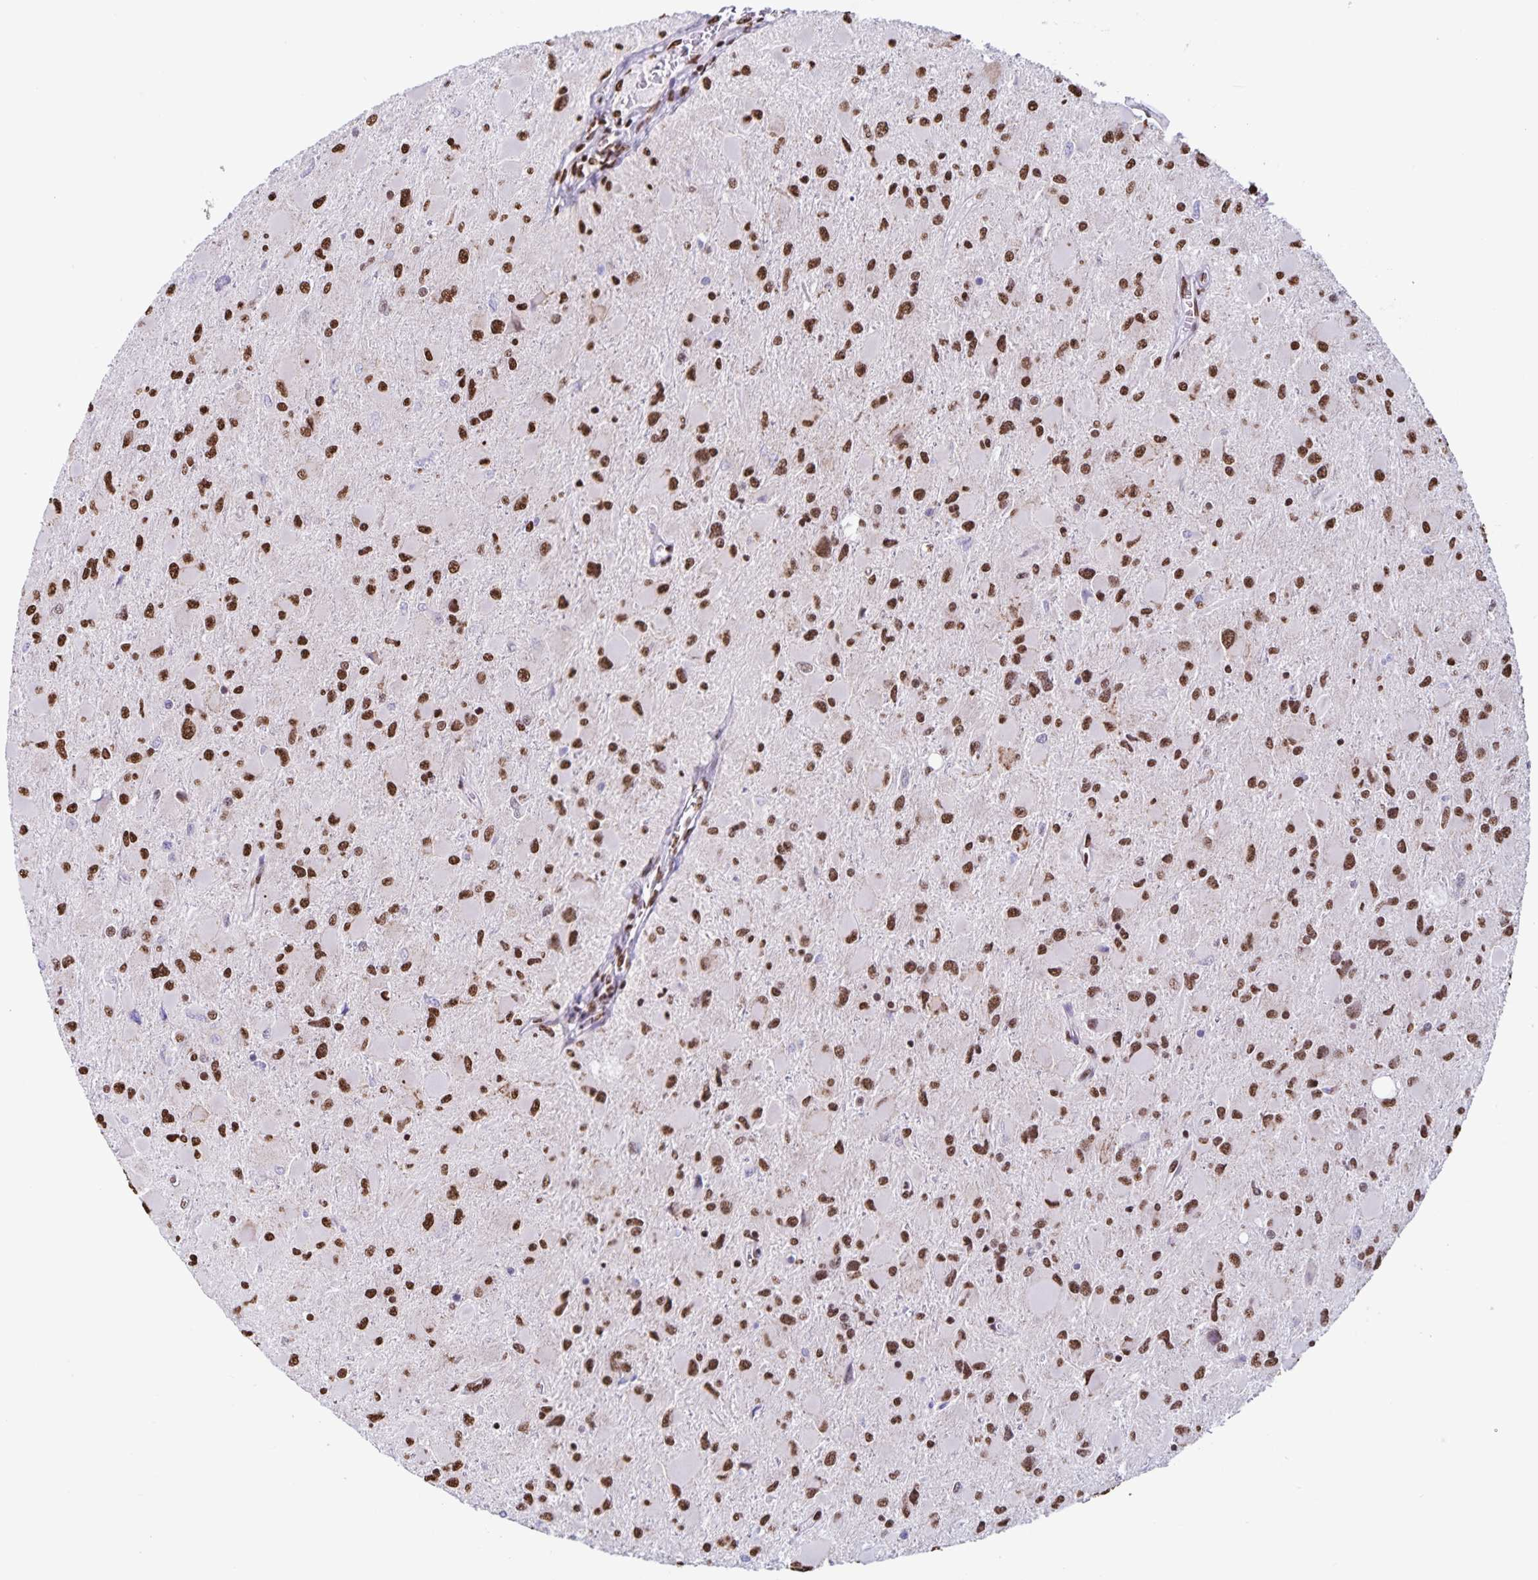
{"staining": {"intensity": "strong", "quantity": ">75%", "location": "nuclear"}, "tissue": "glioma", "cell_type": "Tumor cells", "image_type": "cancer", "snomed": [{"axis": "morphology", "description": "Glioma, malignant, High grade"}, {"axis": "topography", "description": "Cerebral cortex"}], "caption": "IHC (DAB (3,3'-diaminobenzidine)) staining of glioma shows strong nuclear protein staining in approximately >75% of tumor cells.", "gene": "DUT", "patient": {"sex": "female", "age": 36}}